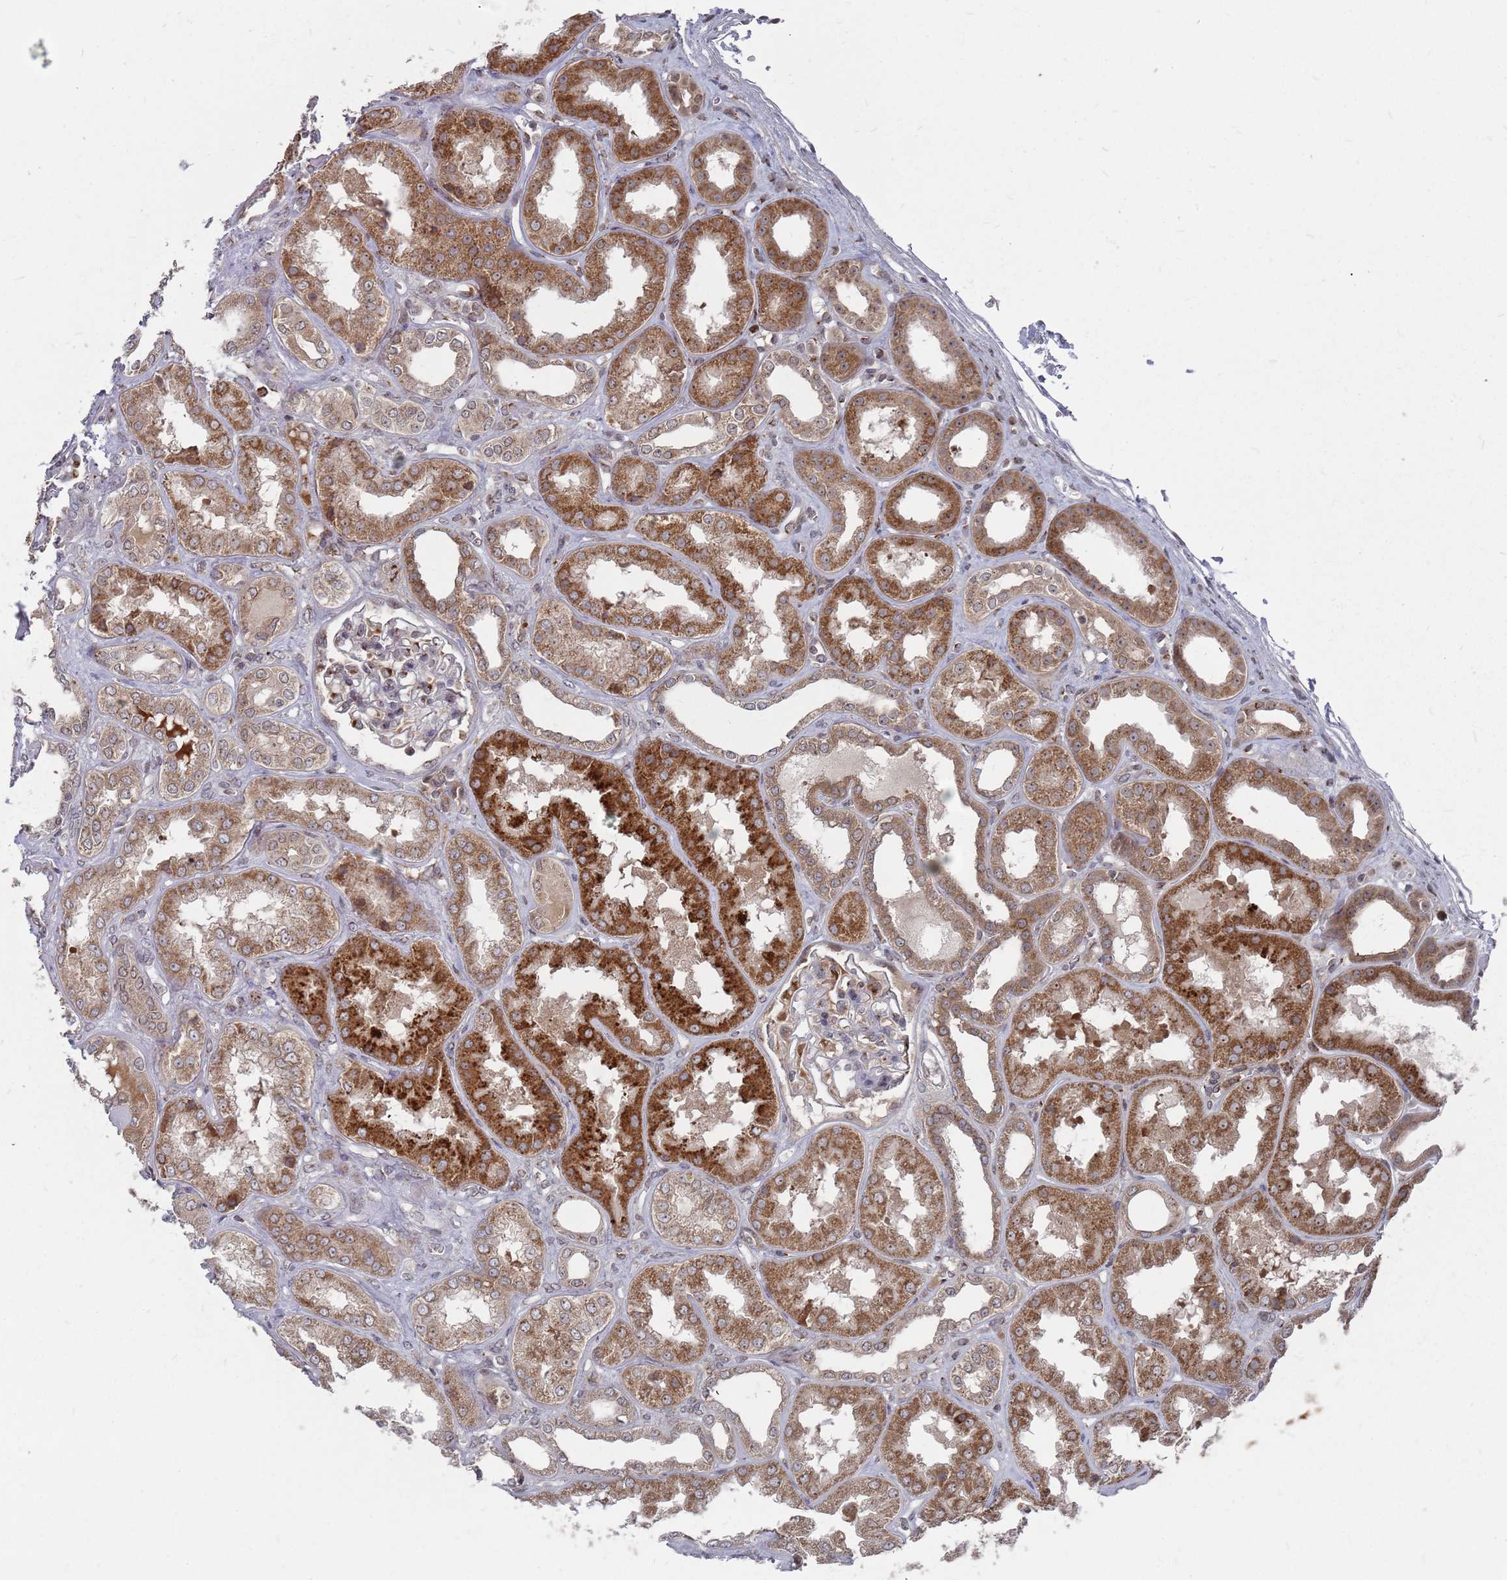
{"staining": {"intensity": "moderate", "quantity": ">75%", "location": "cytoplasmic/membranous"}, "tissue": "kidney", "cell_type": "Cells in glomeruli", "image_type": "normal", "snomed": [{"axis": "morphology", "description": "Normal tissue, NOS"}, {"axis": "topography", "description": "Kidney"}], "caption": "Immunohistochemical staining of benign kidney shows moderate cytoplasmic/membranous protein expression in approximately >75% of cells in glomeruli.", "gene": "FMO4", "patient": {"sex": "female", "age": 56}}